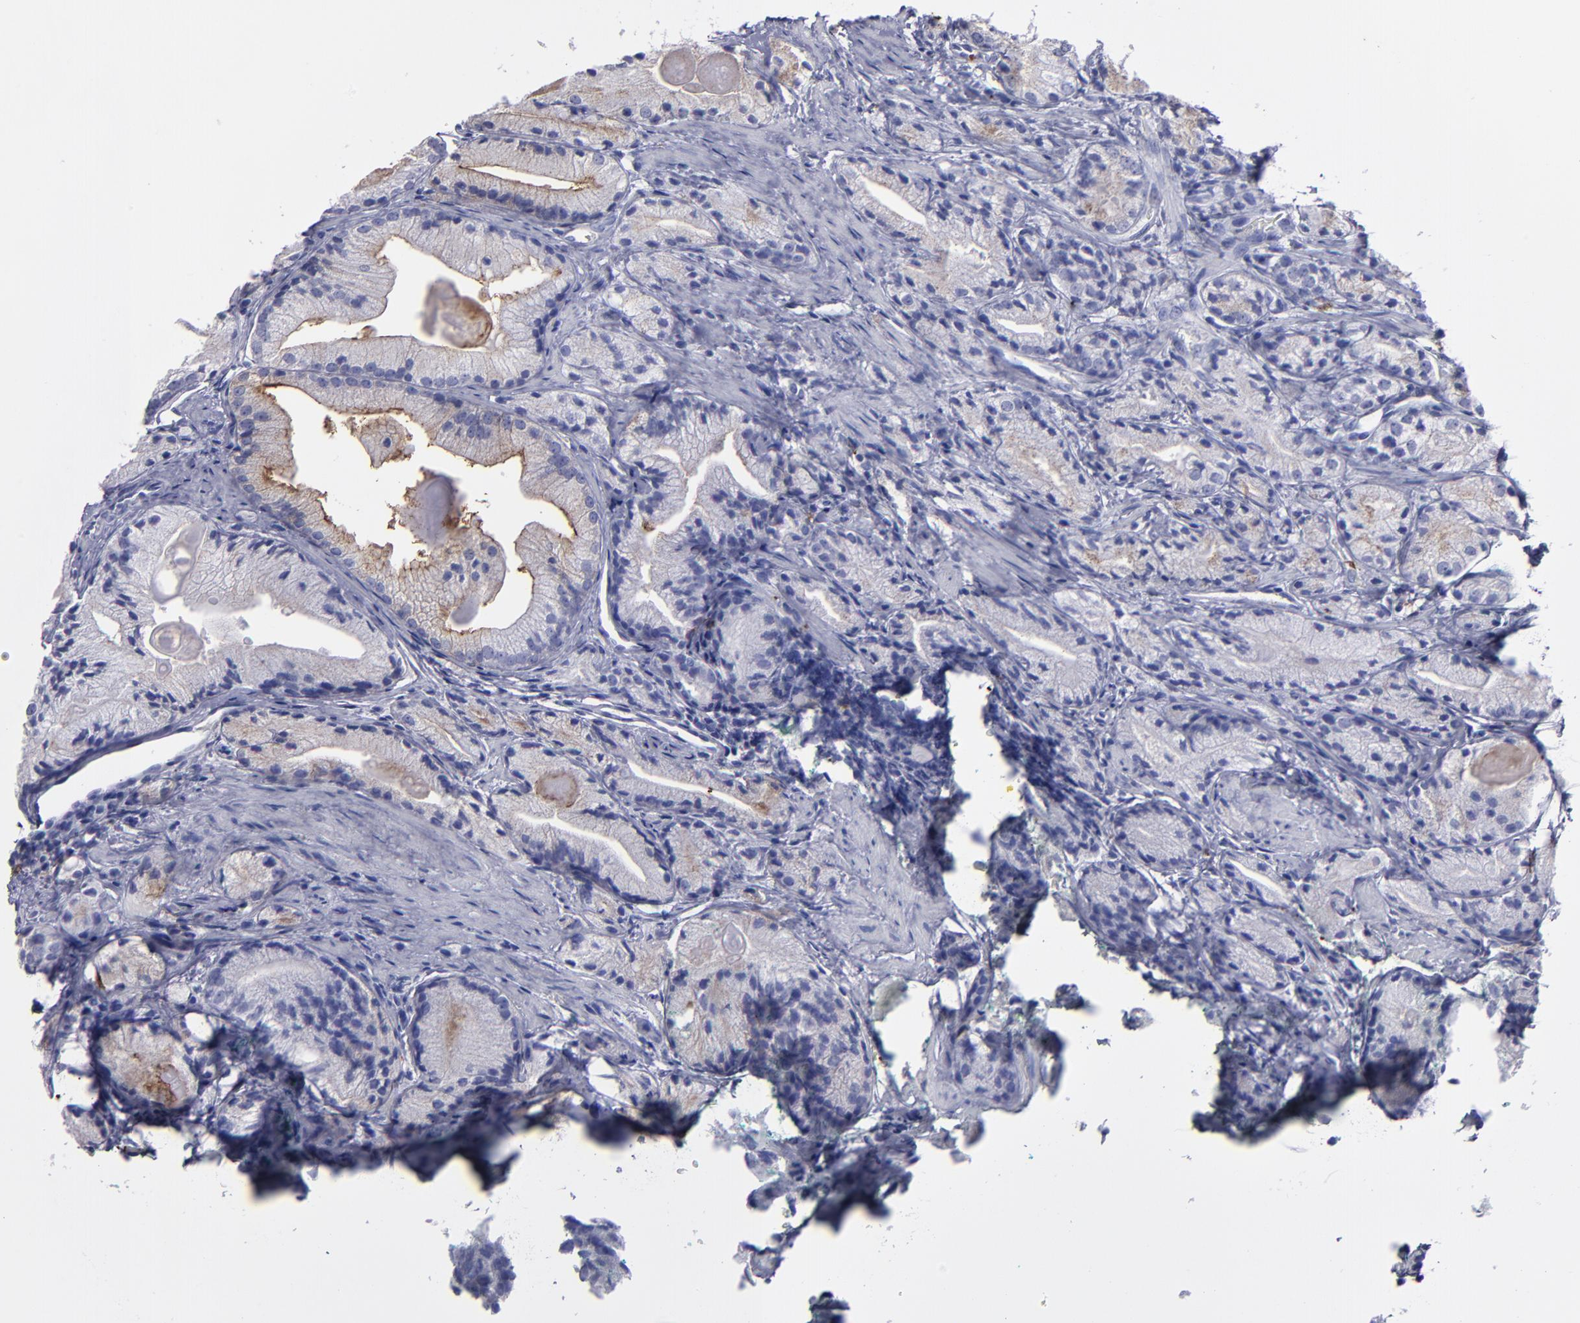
{"staining": {"intensity": "moderate", "quantity": "<25%", "location": "cytoplasmic/membranous"}, "tissue": "prostate cancer", "cell_type": "Tumor cells", "image_type": "cancer", "snomed": [{"axis": "morphology", "description": "Adenocarcinoma, Low grade"}, {"axis": "topography", "description": "Prostate"}], "caption": "Adenocarcinoma (low-grade) (prostate) was stained to show a protein in brown. There is low levels of moderate cytoplasmic/membranous positivity in approximately <25% of tumor cells. The staining was performed using DAB to visualize the protein expression in brown, while the nuclei were stained in blue with hematoxylin (Magnification: 20x).", "gene": "CD36", "patient": {"sex": "male", "age": 69}}